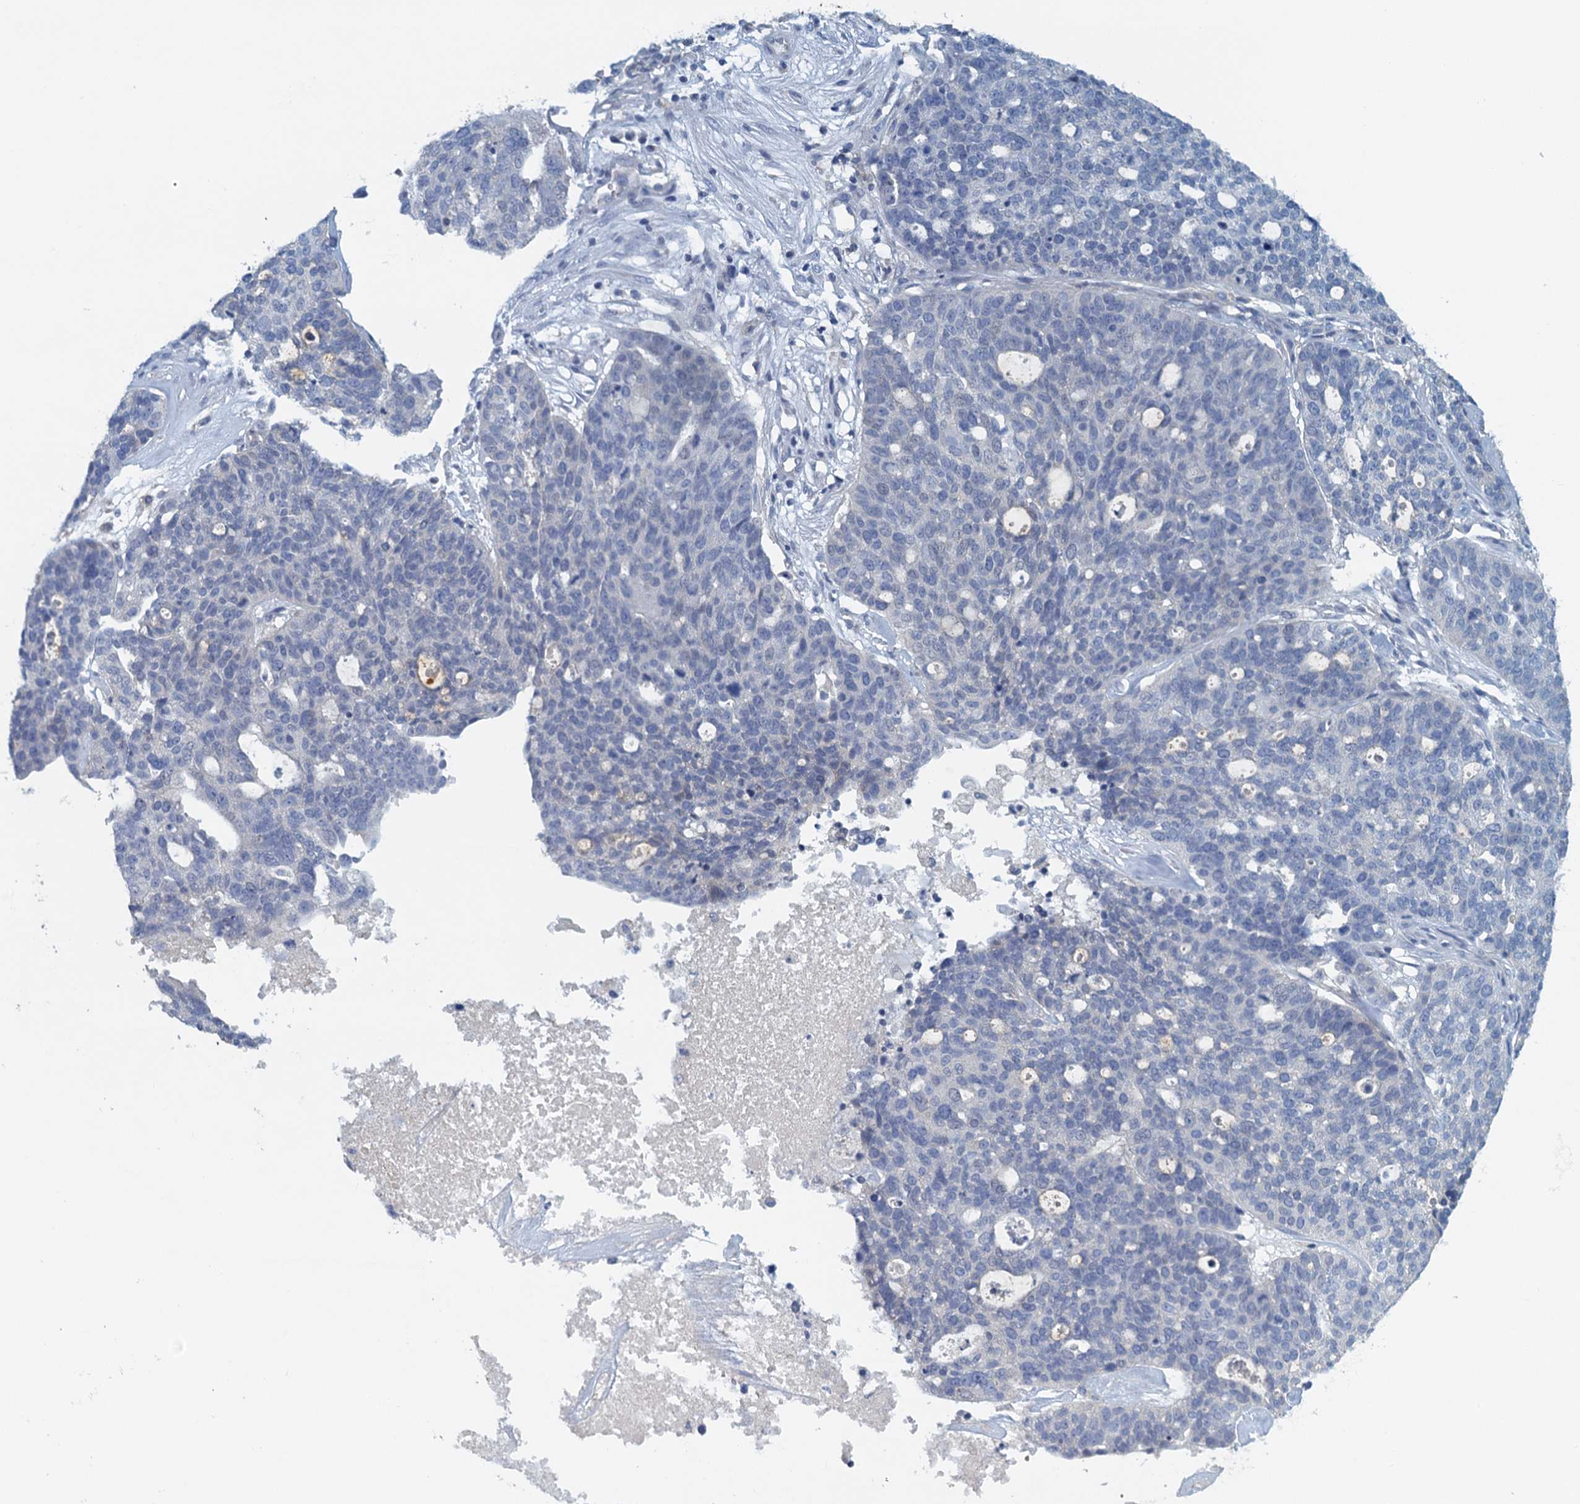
{"staining": {"intensity": "negative", "quantity": "none", "location": "none"}, "tissue": "ovarian cancer", "cell_type": "Tumor cells", "image_type": "cancer", "snomed": [{"axis": "morphology", "description": "Cystadenocarcinoma, serous, NOS"}, {"axis": "topography", "description": "Ovary"}], "caption": "This image is of serous cystadenocarcinoma (ovarian) stained with immunohistochemistry to label a protein in brown with the nuclei are counter-stained blue. There is no staining in tumor cells.", "gene": "NCKAP1L", "patient": {"sex": "female", "age": 59}}